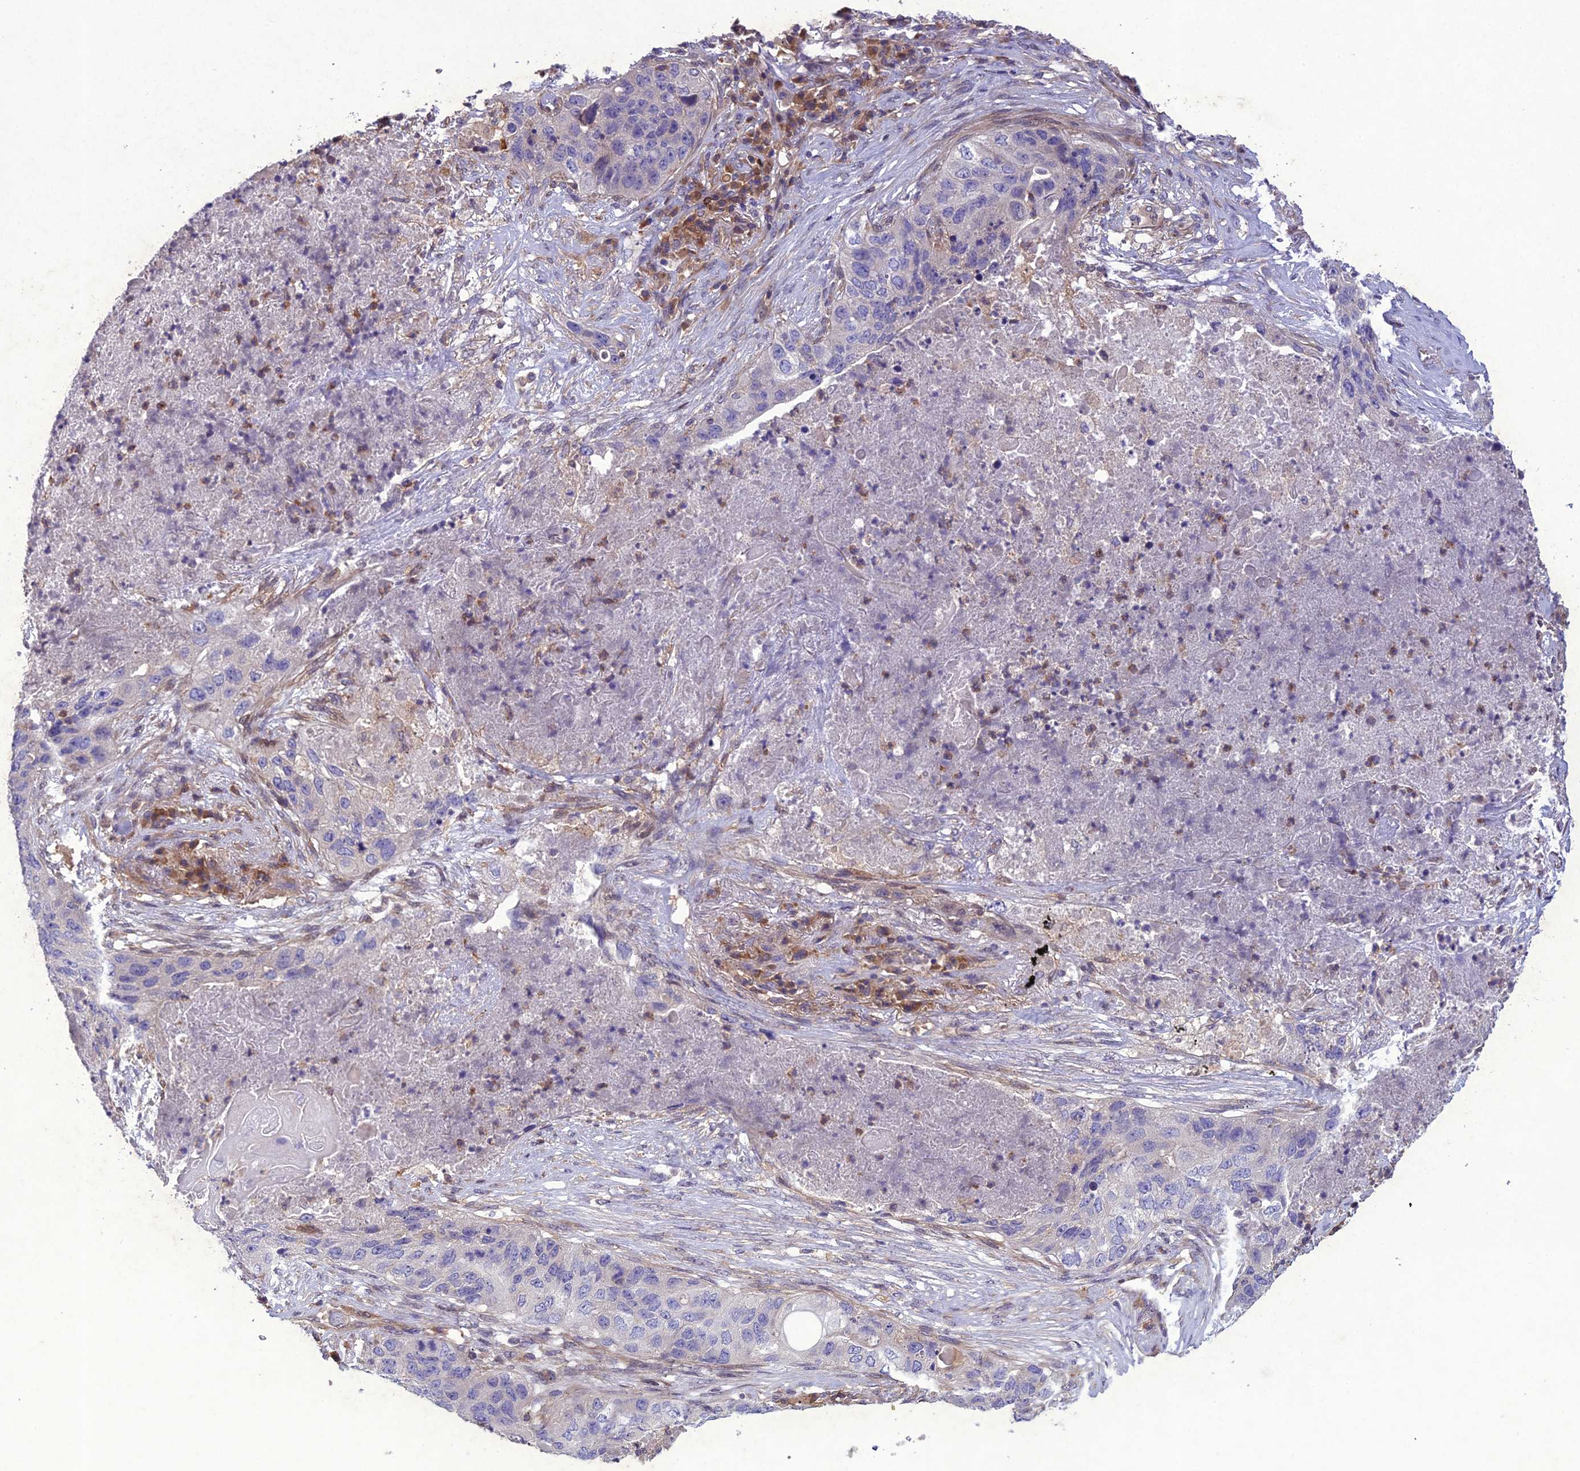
{"staining": {"intensity": "negative", "quantity": "none", "location": "none"}, "tissue": "lung cancer", "cell_type": "Tumor cells", "image_type": "cancer", "snomed": [{"axis": "morphology", "description": "Squamous cell carcinoma, NOS"}, {"axis": "topography", "description": "Lung"}], "caption": "DAB (3,3'-diaminobenzidine) immunohistochemical staining of lung cancer reveals no significant staining in tumor cells.", "gene": "GDF6", "patient": {"sex": "female", "age": 63}}